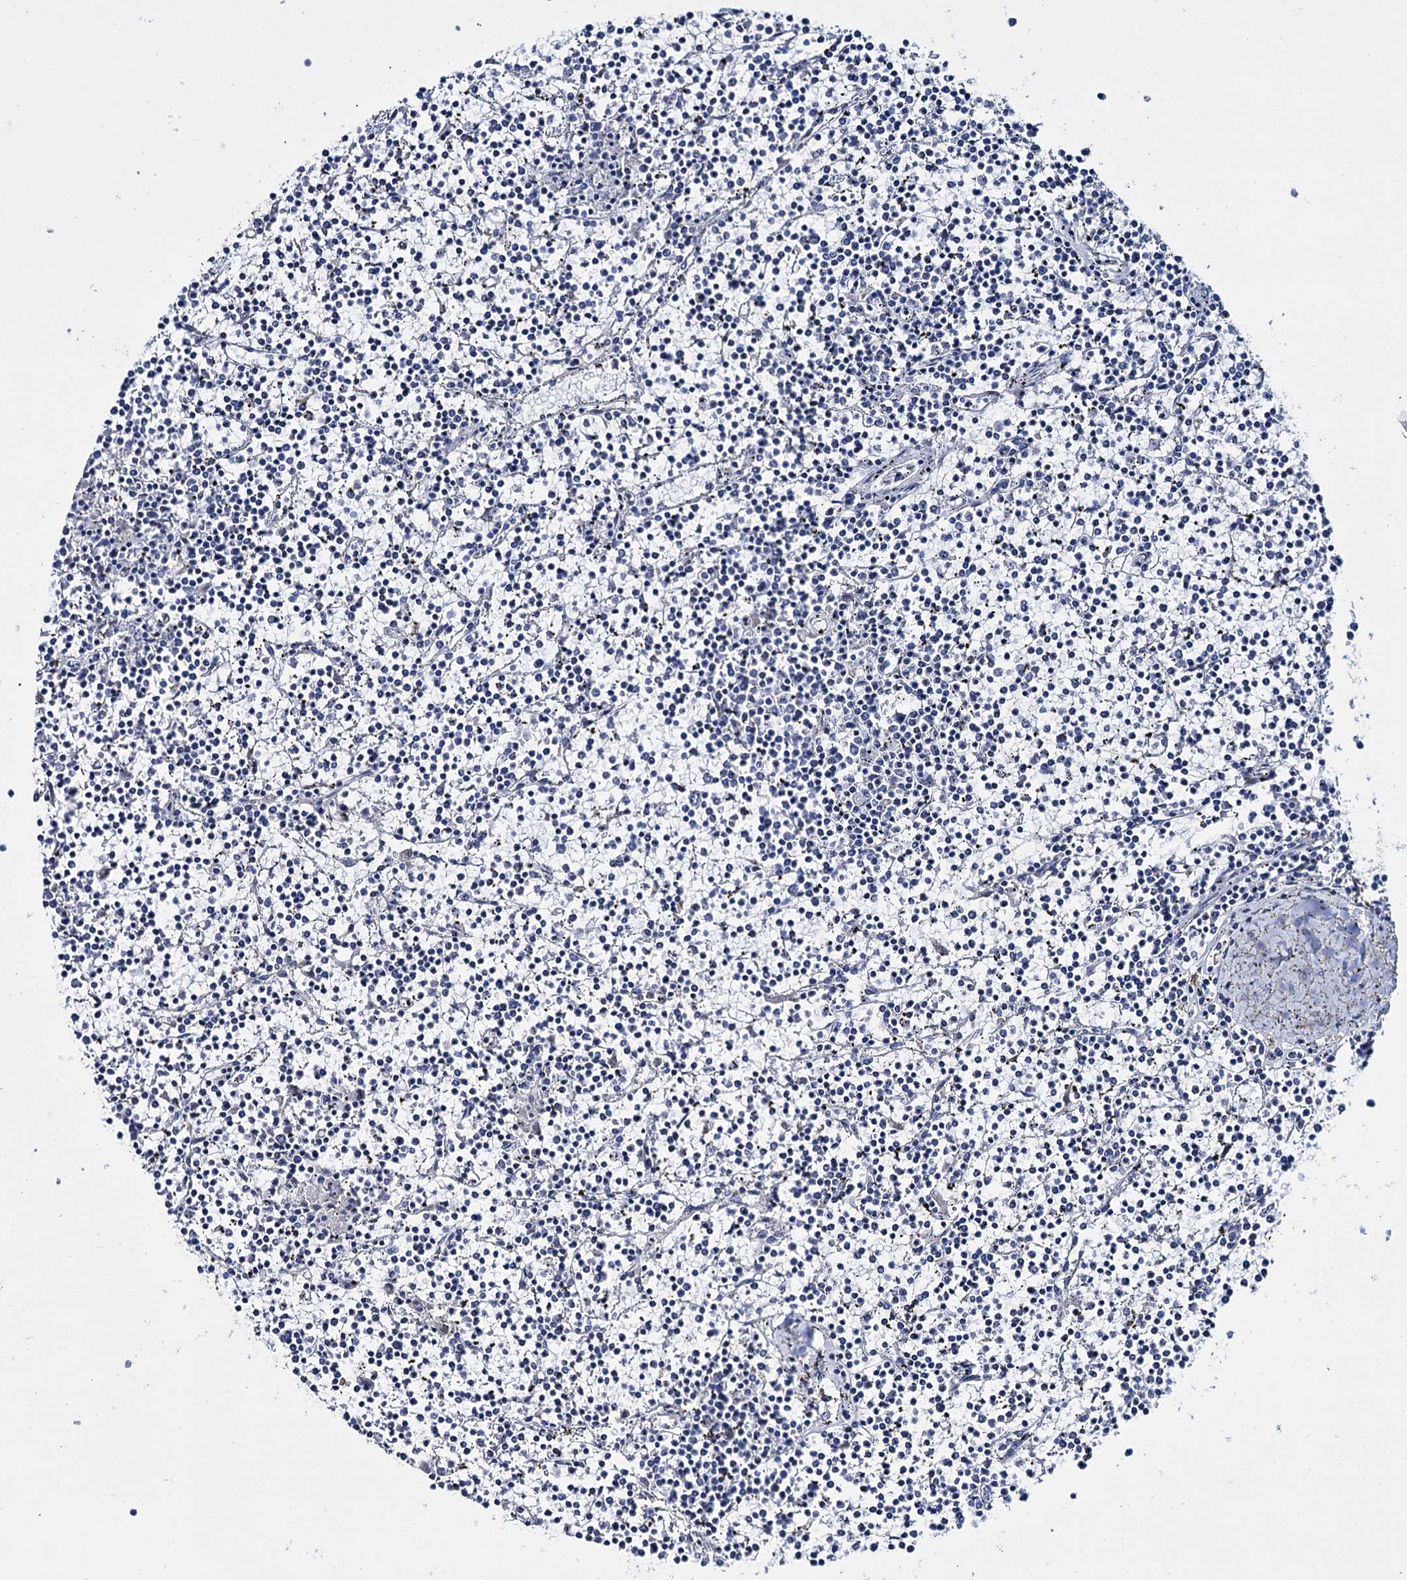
{"staining": {"intensity": "negative", "quantity": "none", "location": "none"}, "tissue": "lymphoma", "cell_type": "Tumor cells", "image_type": "cancer", "snomed": [{"axis": "morphology", "description": "Malignant lymphoma, non-Hodgkin's type, Low grade"}, {"axis": "topography", "description": "Spleen"}], "caption": "This is an immunohistochemistry (IHC) micrograph of low-grade malignant lymphoma, non-Hodgkin's type. There is no staining in tumor cells.", "gene": "LYZL4", "patient": {"sex": "female", "age": 19}}